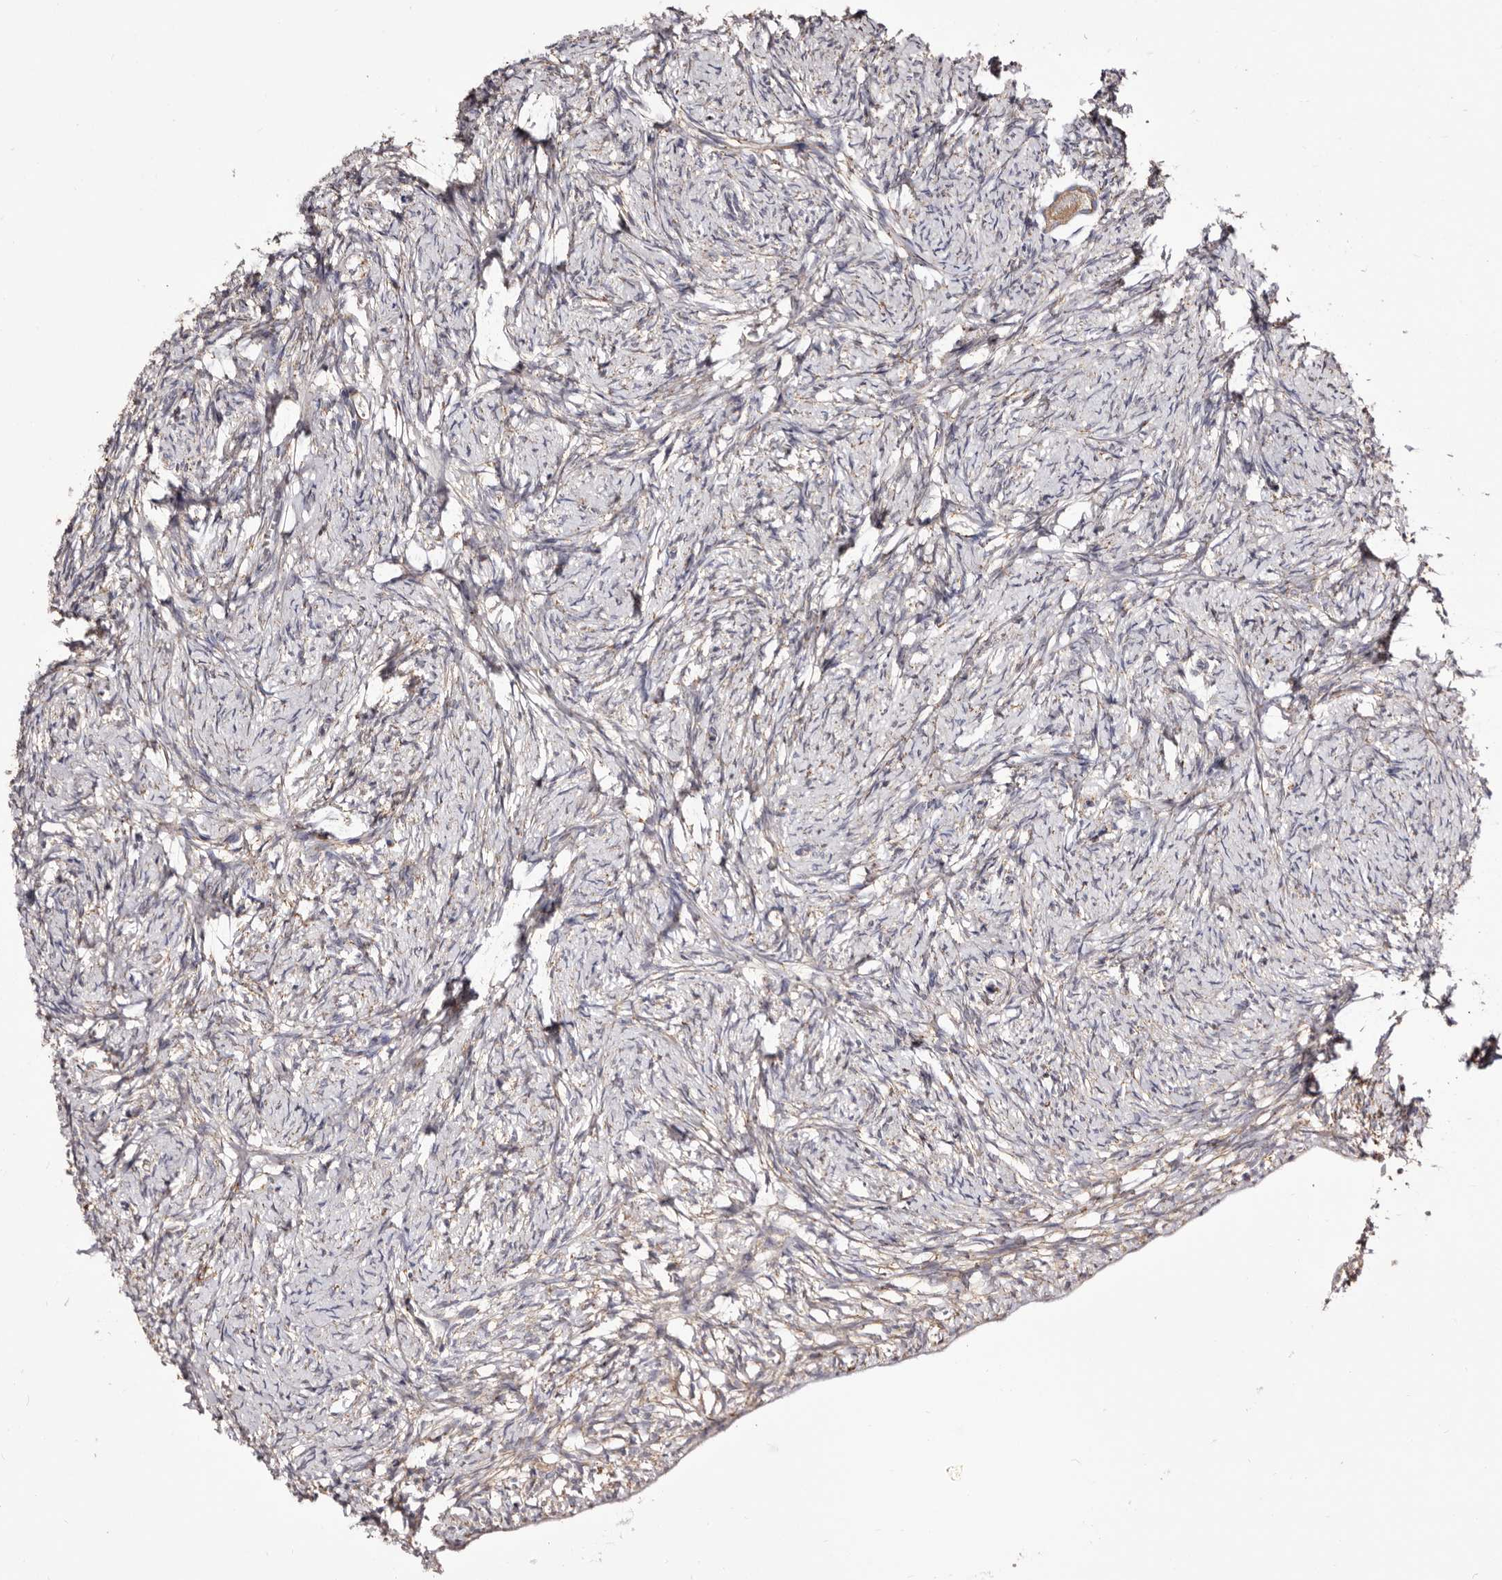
{"staining": {"intensity": "moderate", "quantity": ">75%", "location": "cytoplasmic/membranous"}, "tissue": "ovary", "cell_type": "Follicle cells", "image_type": "normal", "snomed": [{"axis": "morphology", "description": "Normal tissue, NOS"}, {"axis": "topography", "description": "Ovary"}], "caption": "High-power microscopy captured an IHC micrograph of benign ovary, revealing moderate cytoplasmic/membranous staining in about >75% of follicle cells. (IHC, brightfield microscopy, high magnification).", "gene": "ACBD6", "patient": {"sex": "female", "age": 34}}